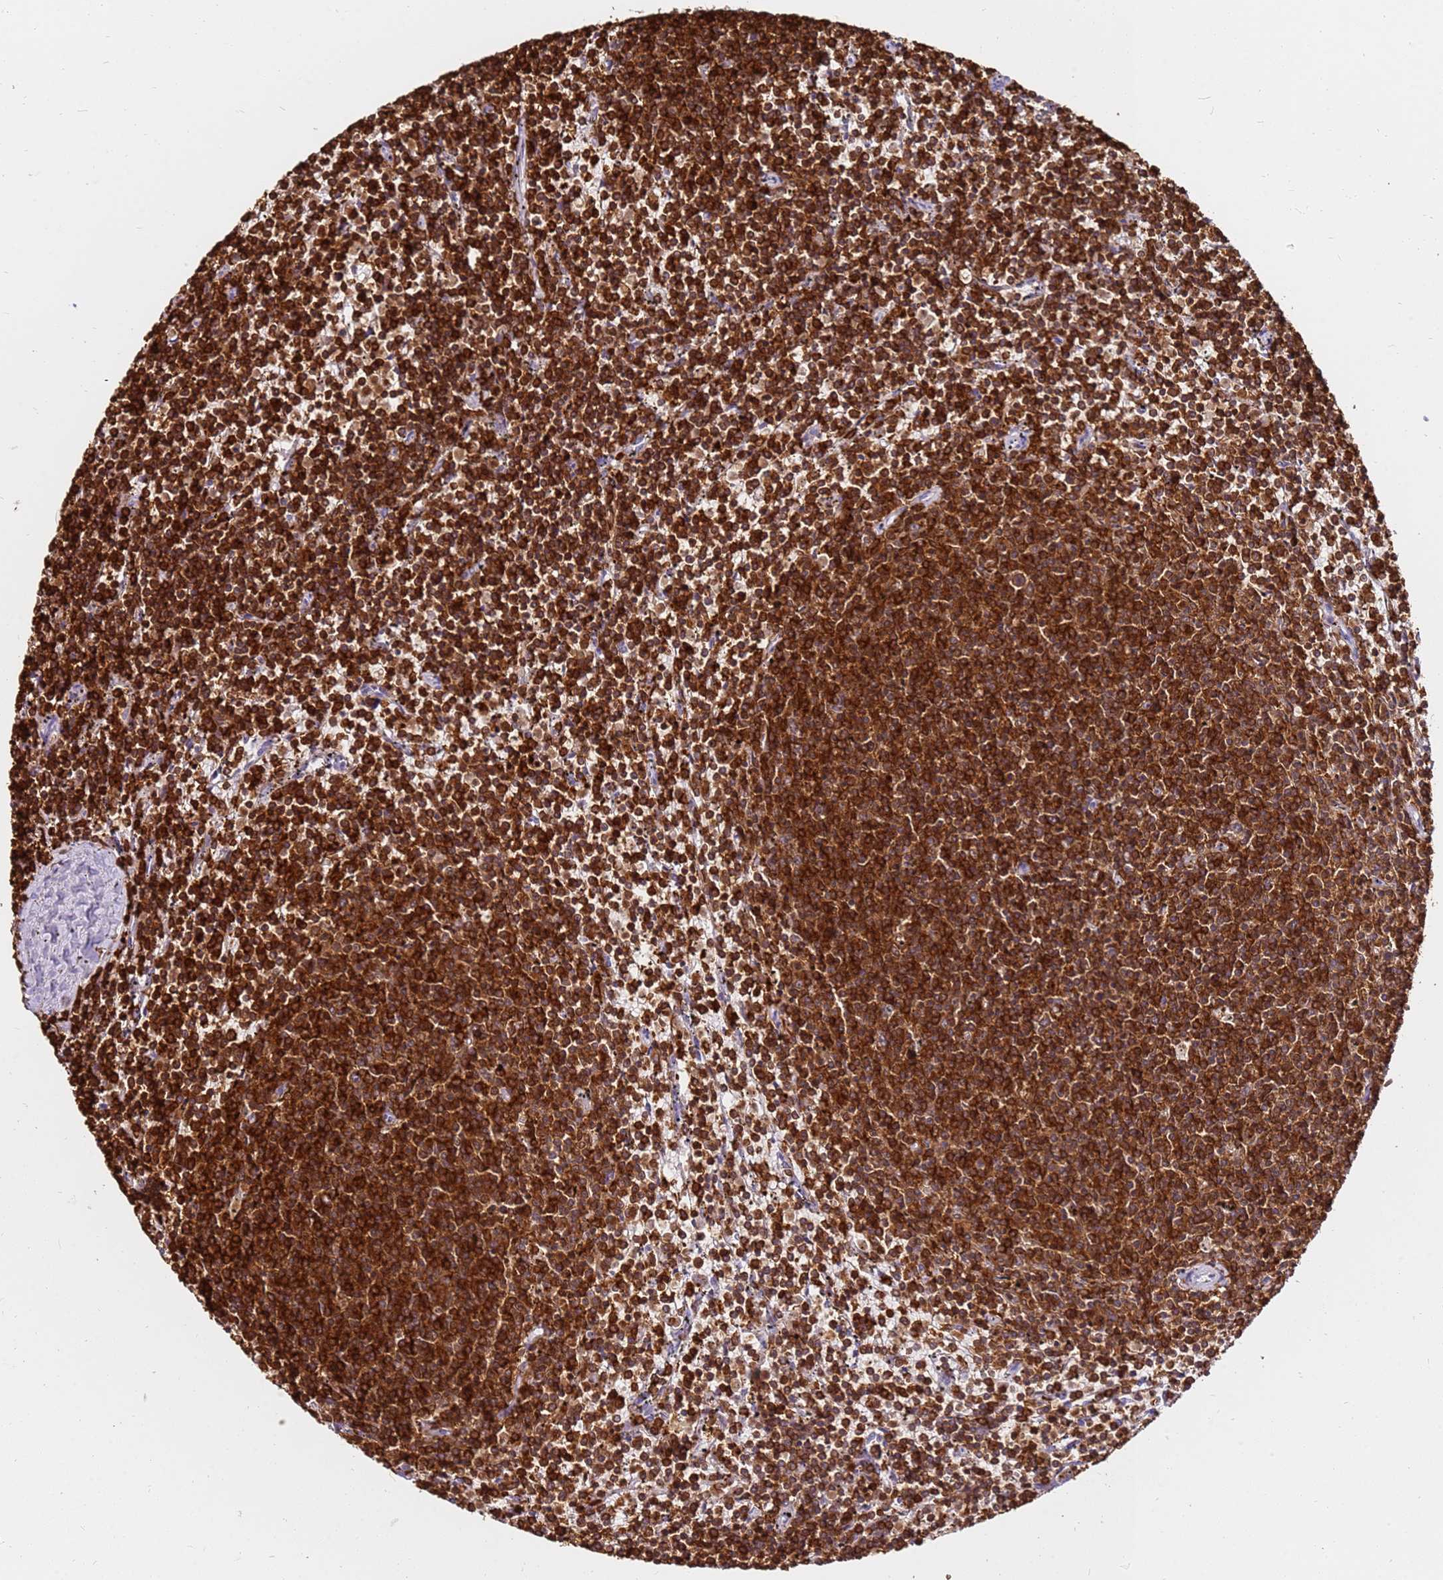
{"staining": {"intensity": "strong", "quantity": ">75%", "location": "cytoplasmic/membranous"}, "tissue": "lymphoma", "cell_type": "Tumor cells", "image_type": "cancer", "snomed": [{"axis": "morphology", "description": "Malignant lymphoma, non-Hodgkin's type, Low grade"}, {"axis": "topography", "description": "Spleen"}], "caption": "This is an image of IHC staining of lymphoma, which shows strong positivity in the cytoplasmic/membranous of tumor cells.", "gene": "CORO1A", "patient": {"sex": "female", "age": 50}}